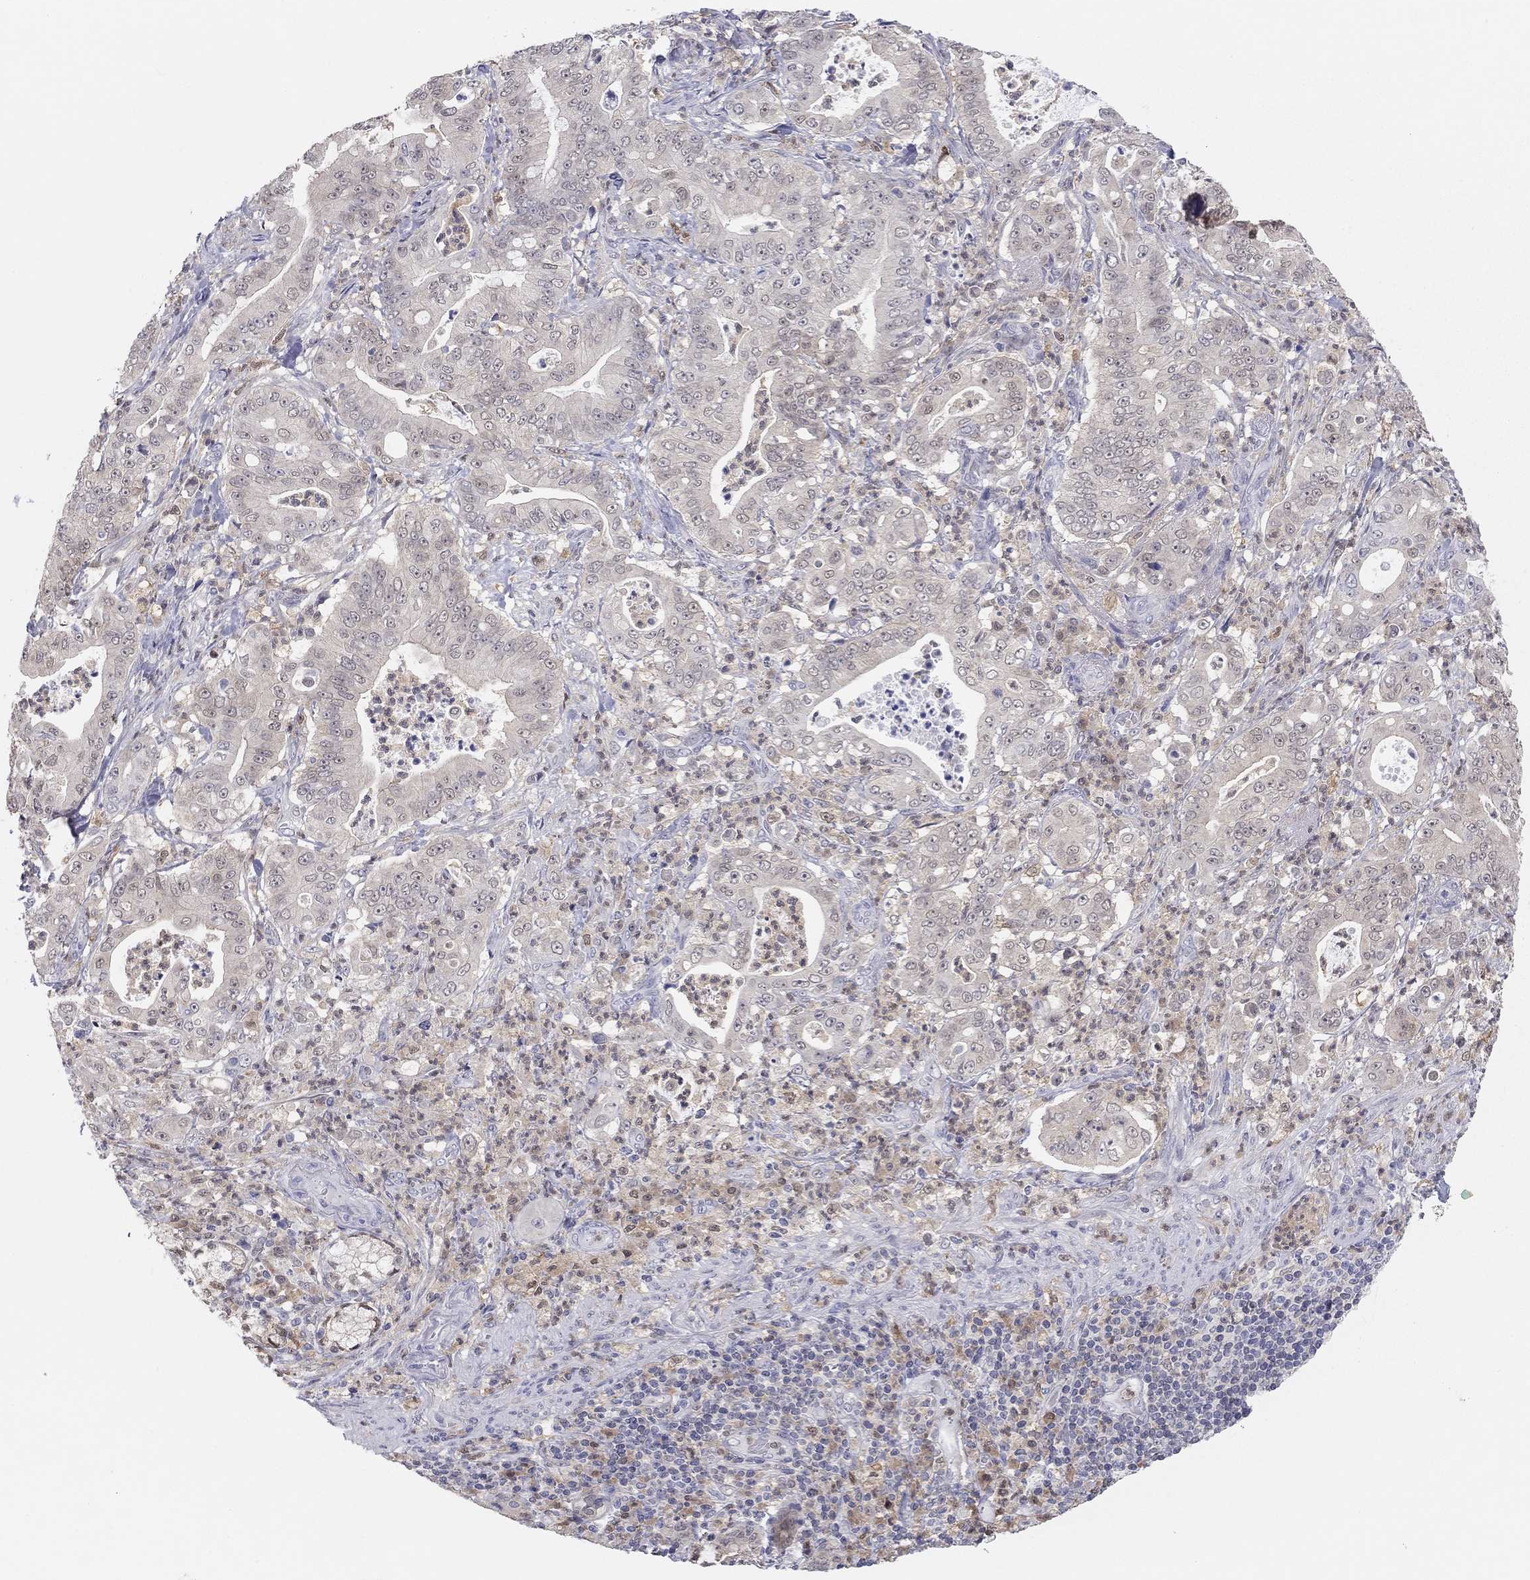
{"staining": {"intensity": "negative", "quantity": "none", "location": "none"}, "tissue": "pancreatic cancer", "cell_type": "Tumor cells", "image_type": "cancer", "snomed": [{"axis": "morphology", "description": "Adenocarcinoma, NOS"}, {"axis": "topography", "description": "Pancreas"}], "caption": "IHC of adenocarcinoma (pancreatic) exhibits no positivity in tumor cells. (Stains: DAB (3,3'-diaminobenzidine) immunohistochemistry with hematoxylin counter stain, Microscopy: brightfield microscopy at high magnification).", "gene": "PDXK", "patient": {"sex": "male", "age": 71}}